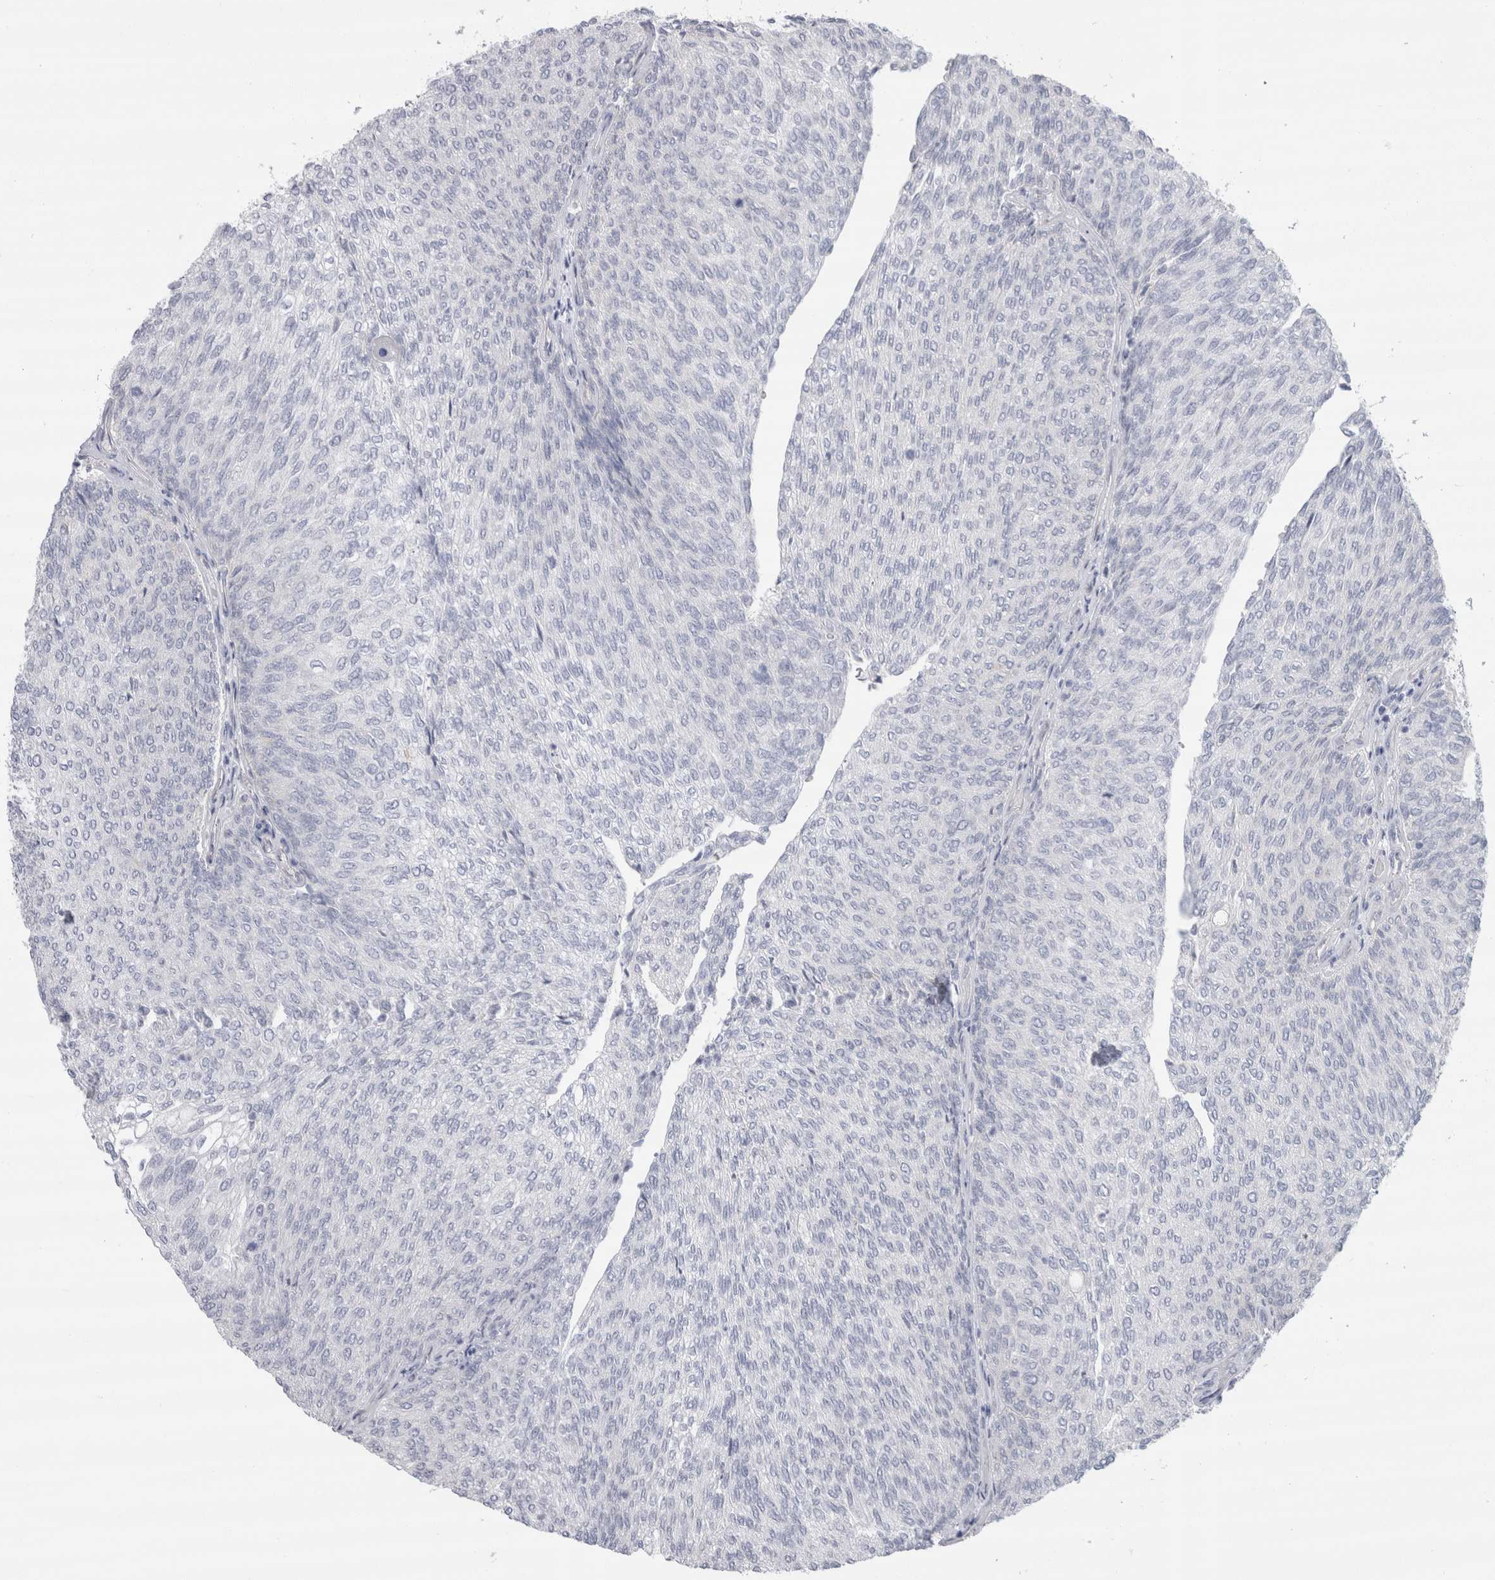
{"staining": {"intensity": "negative", "quantity": "none", "location": "none"}, "tissue": "urothelial cancer", "cell_type": "Tumor cells", "image_type": "cancer", "snomed": [{"axis": "morphology", "description": "Urothelial carcinoma, Low grade"}, {"axis": "topography", "description": "Urinary bladder"}], "caption": "This is an IHC histopathology image of urothelial cancer. There is no positivity in tumor cells.", "gene": "CDH17", "patient": {"sex": "female", "age": 79}}